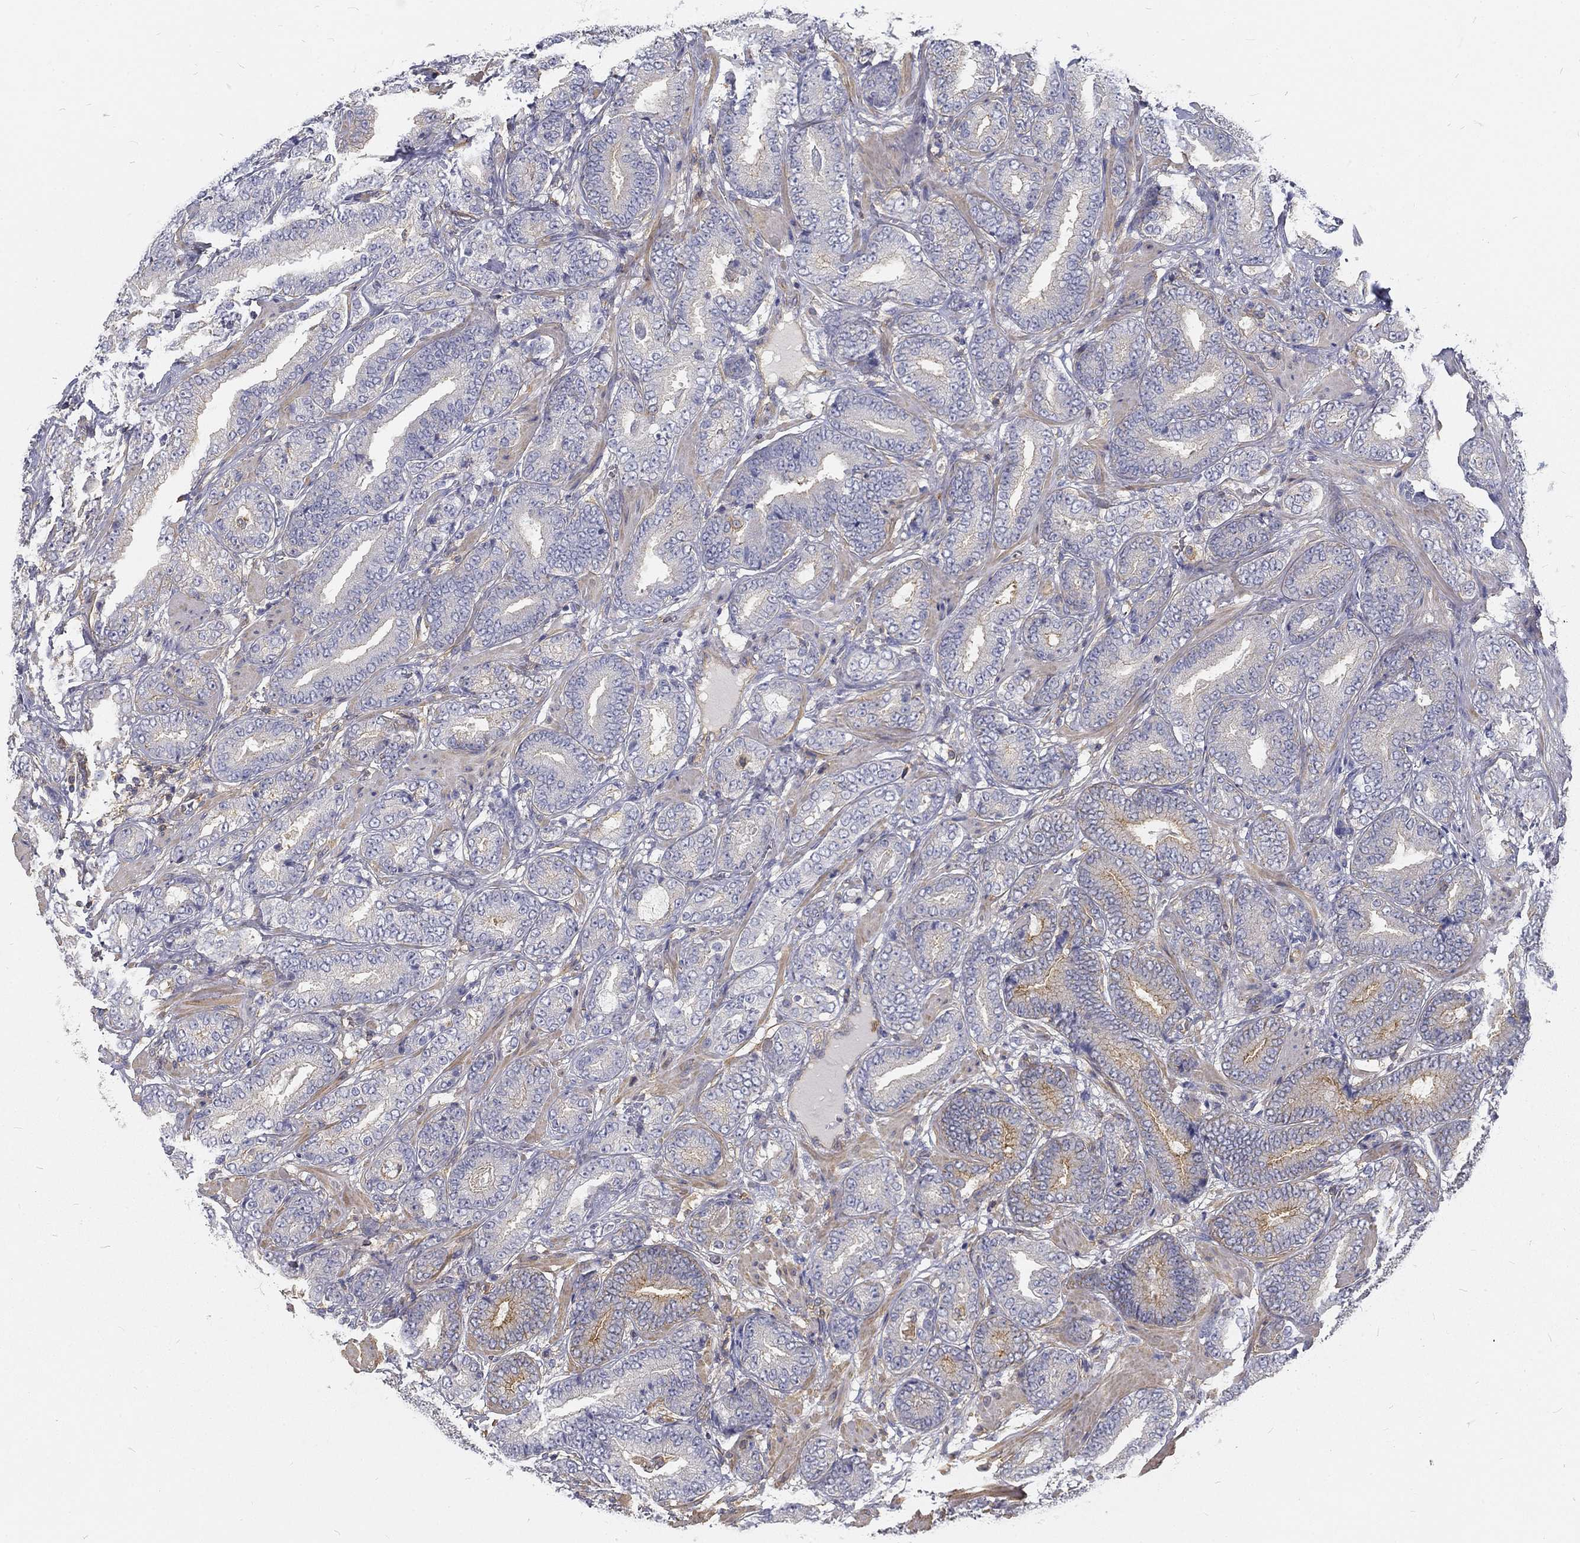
{"staining": {"intensity": "moderate", "quantity": "25%-75%", "location": "cytoplasmic/membranous"}, "tissue": "prostate cancer", "cell_type": "Tumor cells", "image_type": "cancer", "snomed": [{"axis": "morphology", "description": "Adenocarcinoma, Low grade"}, {"axis": "topography", "description": "Prostate"}], "caption": "The photomicrograph displays immunohistochemical staining of low-grade adenocarcinoma (prostate). There is moderate cytoplasmic/membranous expression is present in about 25%-75% of tumor cells.", "gene": "MTMR11", "patient": {"sex": "male", "age": 60}}